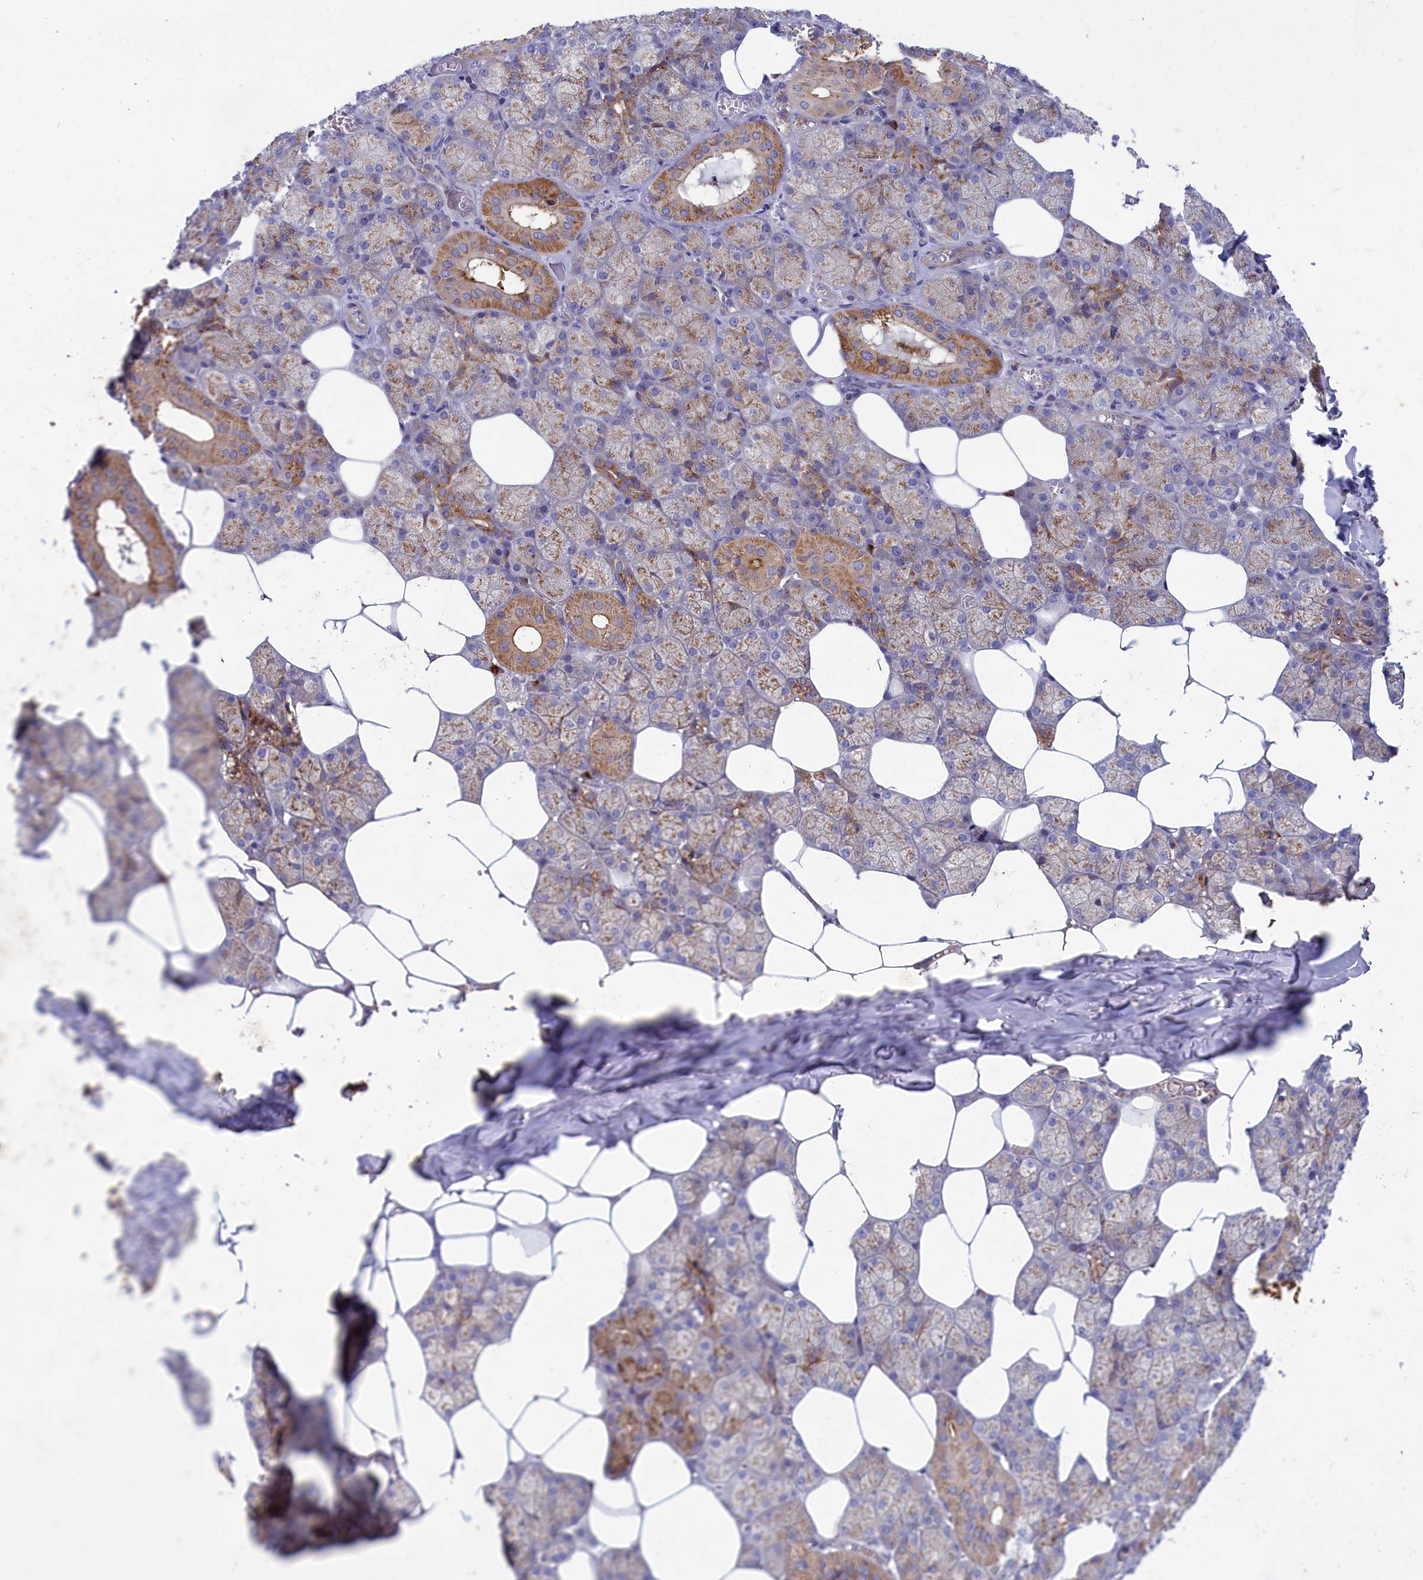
{"staining": {"intensity": "moderate", "quantity": ">75%", "location": "cytoplasmic/membranous"}, "tissue": "salivary gland", "cell_type": "Glandular cells", "image_type": "normal", "snomed": [{"axis": "morphology", "description": "Normal tissue, NOS"}, {"axis": "topography", "description": "Salivary gland"}], "caption": "Immunohistochemistry (DAB (3,3'-diaminobenzidine)) staining of unremarkable human salivary gland displays moderate cytoplasmic/membranous protein positivity in about >75% of glandular cells.", "gene": "SCAMP4", "patient": {"sex": "male", "age": 62}}